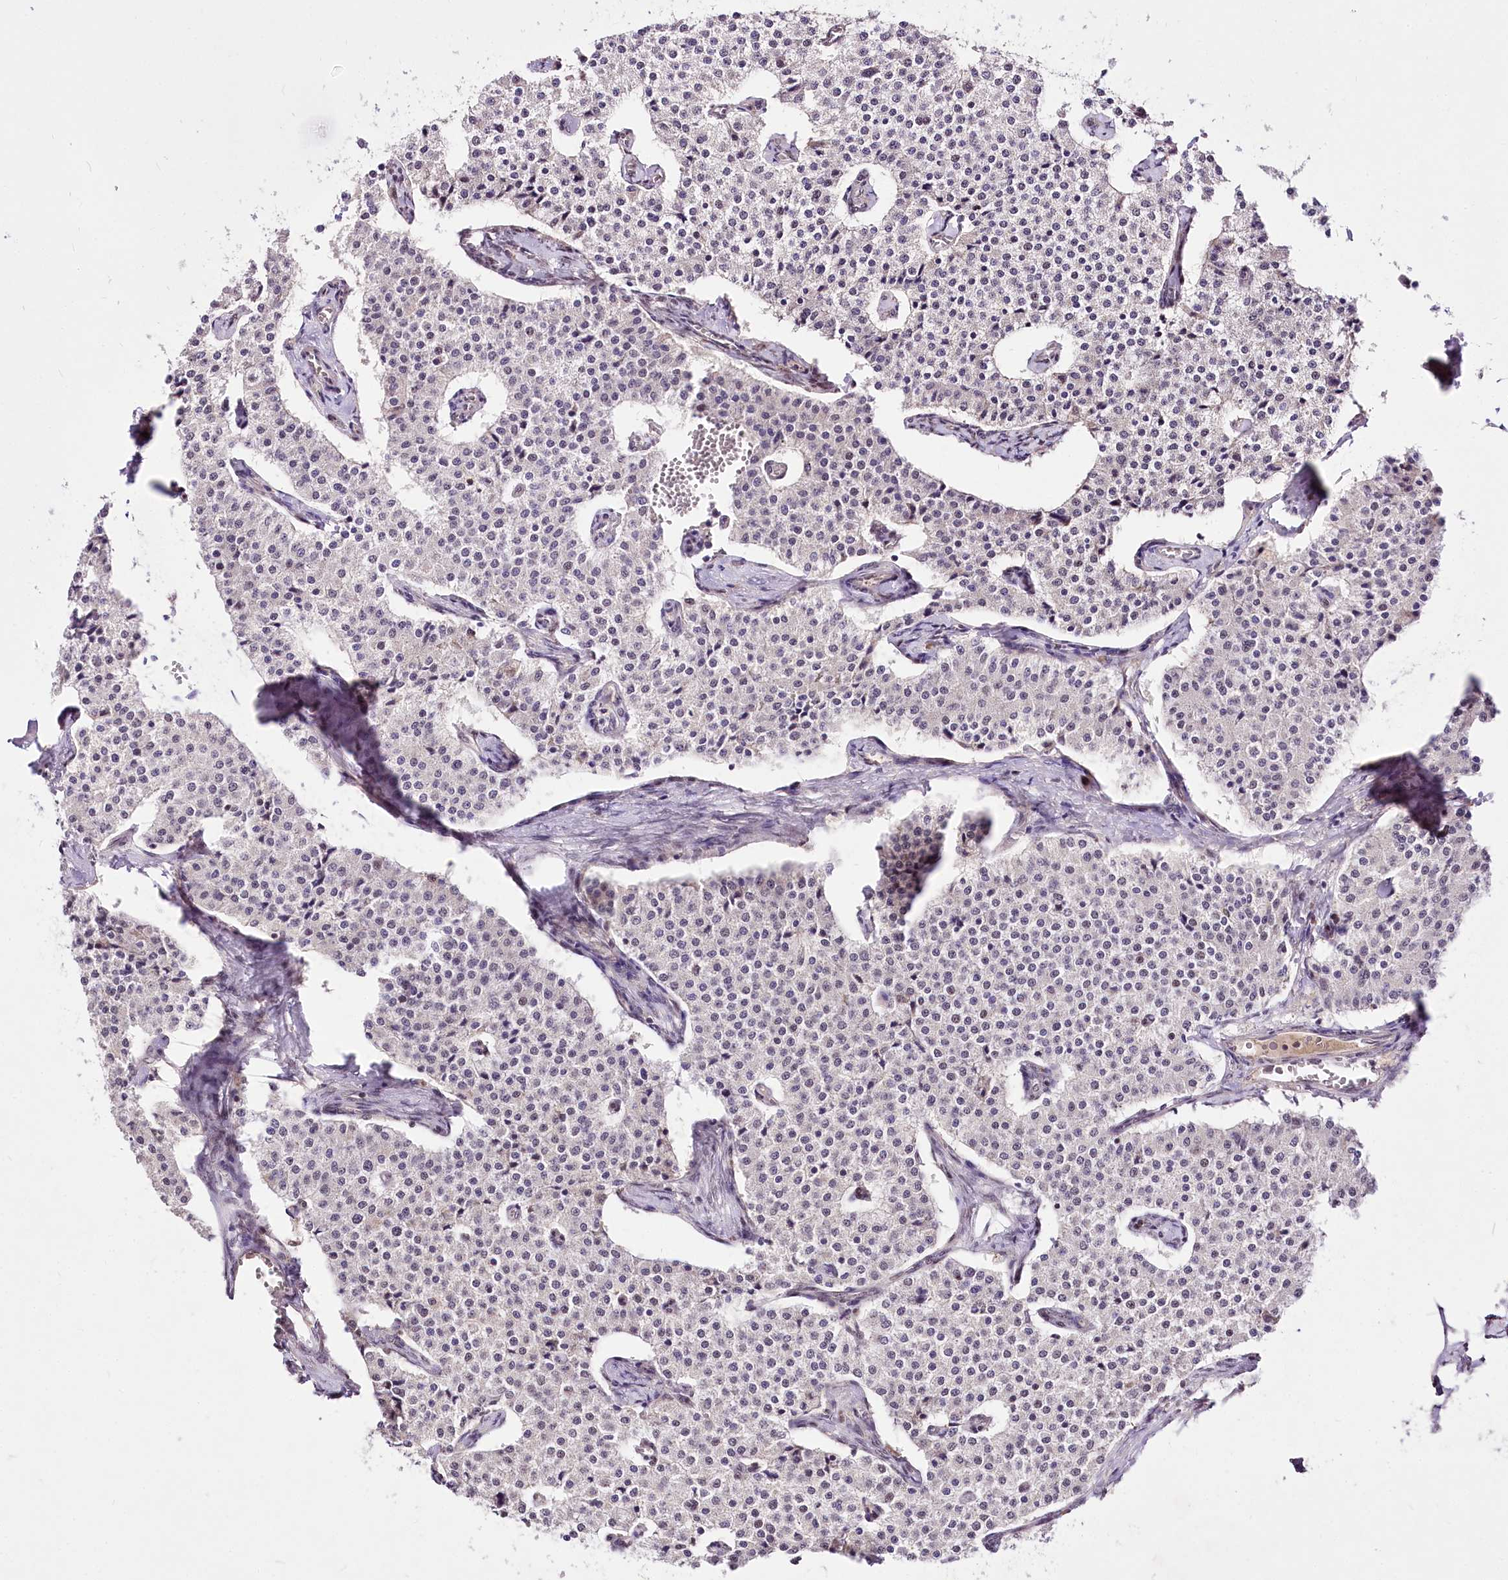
{"staining": {"intensity": "negative", "quantity": "none", "location": "none"}, "tissue": "carcinoid", "cell_type": "Tumor cells", "image_type": "cancer", "snomed": [{"axis": "morphology", "description": "Carcinoid, malignant, NOS"}, {"axis": "topography", "description": "Colon"}], "caption": "Protein analysis of malignant carcinoid exhibits no significant expression in tumor cells. (IHC, brightfield microscopy, high magnification).", "gene": "POLA2", "patient": {"sex": "female", "age": 52}}